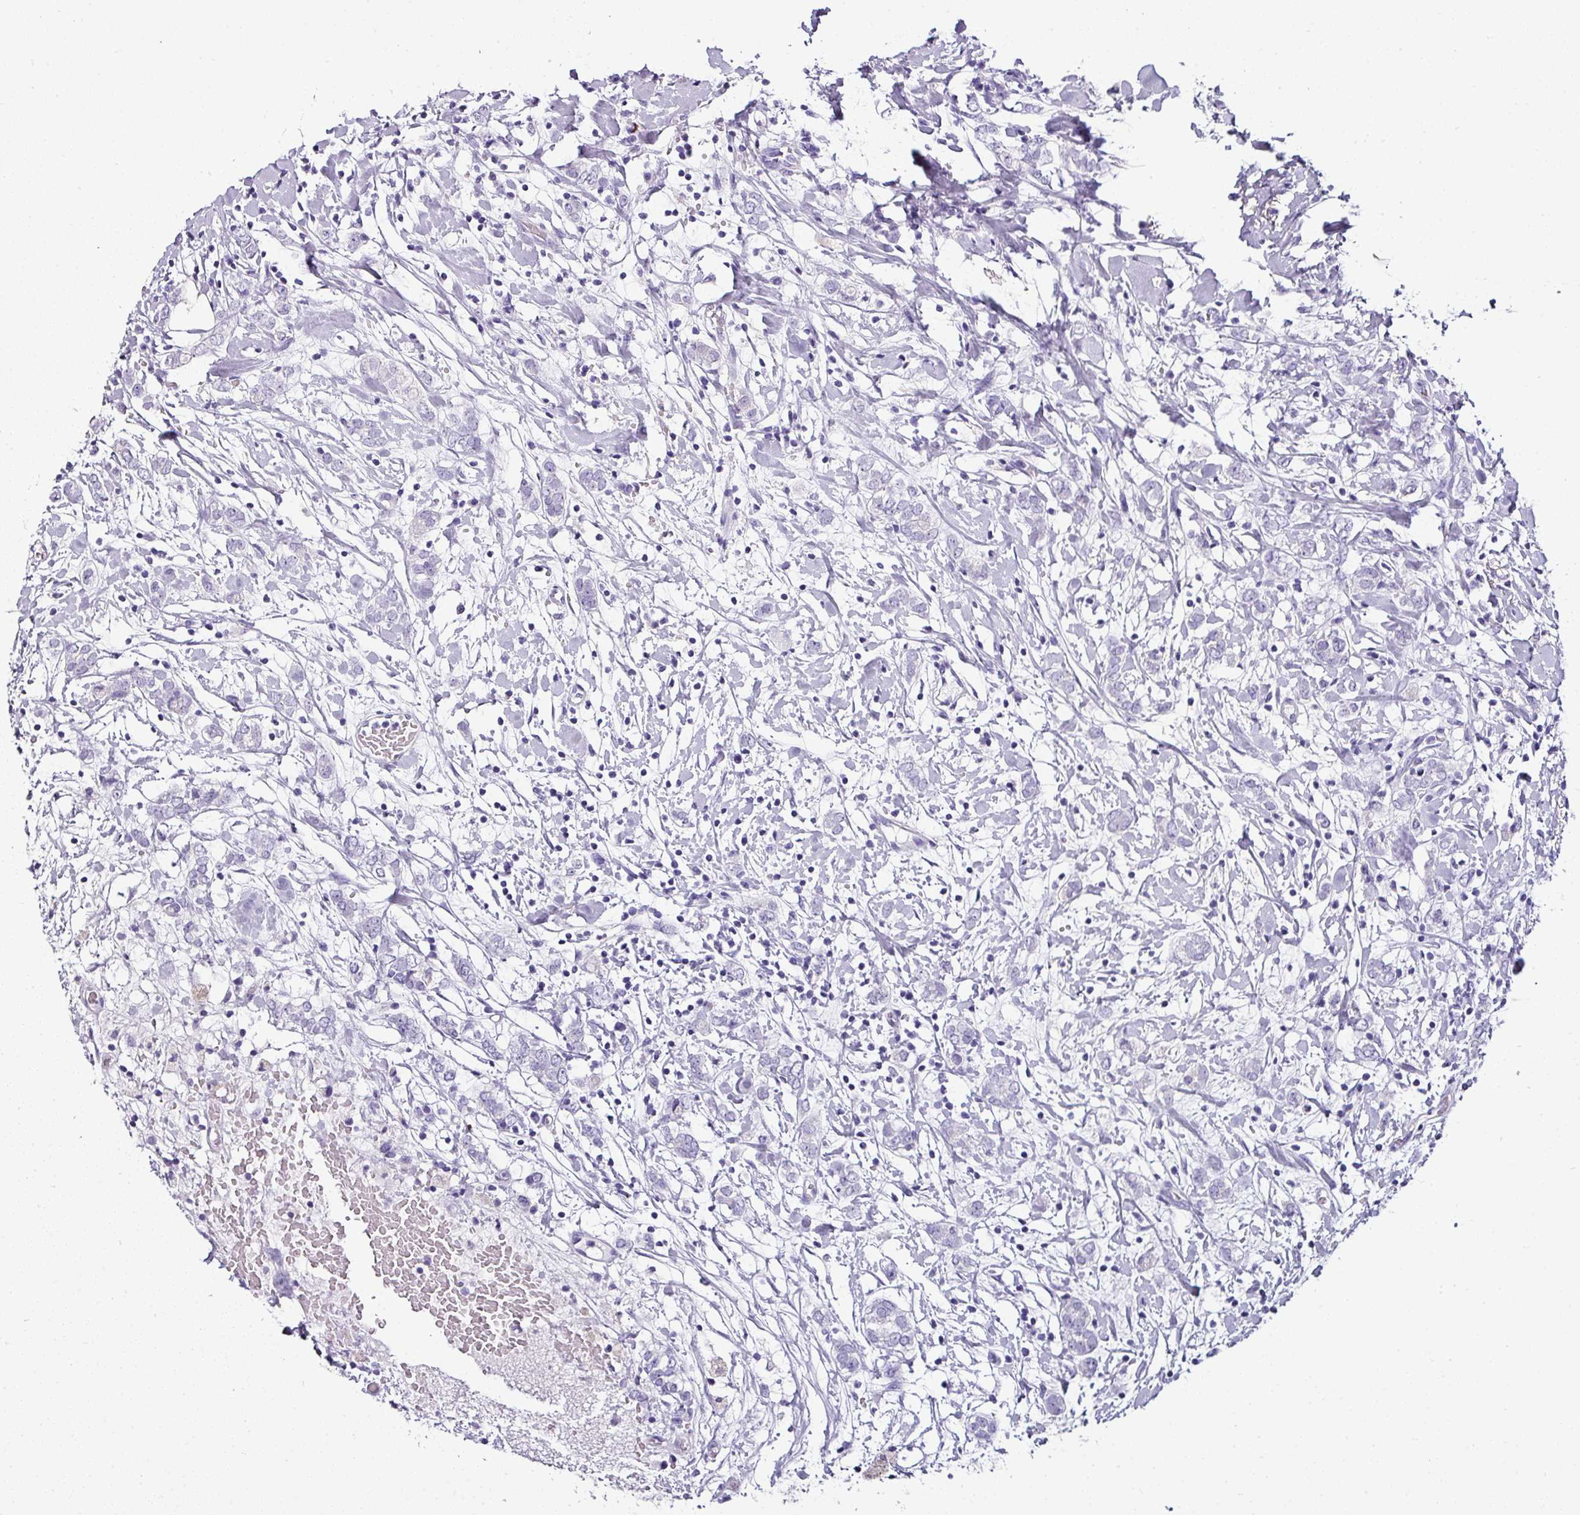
{"staining": {"intensity": "negative", "quantity": "none", "location": "none"}, "tissue": "breast cancer", "cell_type": "Tumor cells", "image_type": "cancer", "snomed": [{"axis": "morphology", "description": "Normal tissue, NOS"}, {"axis": "morphology", "description": "Lobular carcinoma"}, {"axis": "topography", "description": "Breast"}], "caption": "Protein analysis of breast lobular carcinoma demonstrates no significant staining in tumor cells.", "gene": "NAPSA", "patient": {"sex": "female", "age": 47}}